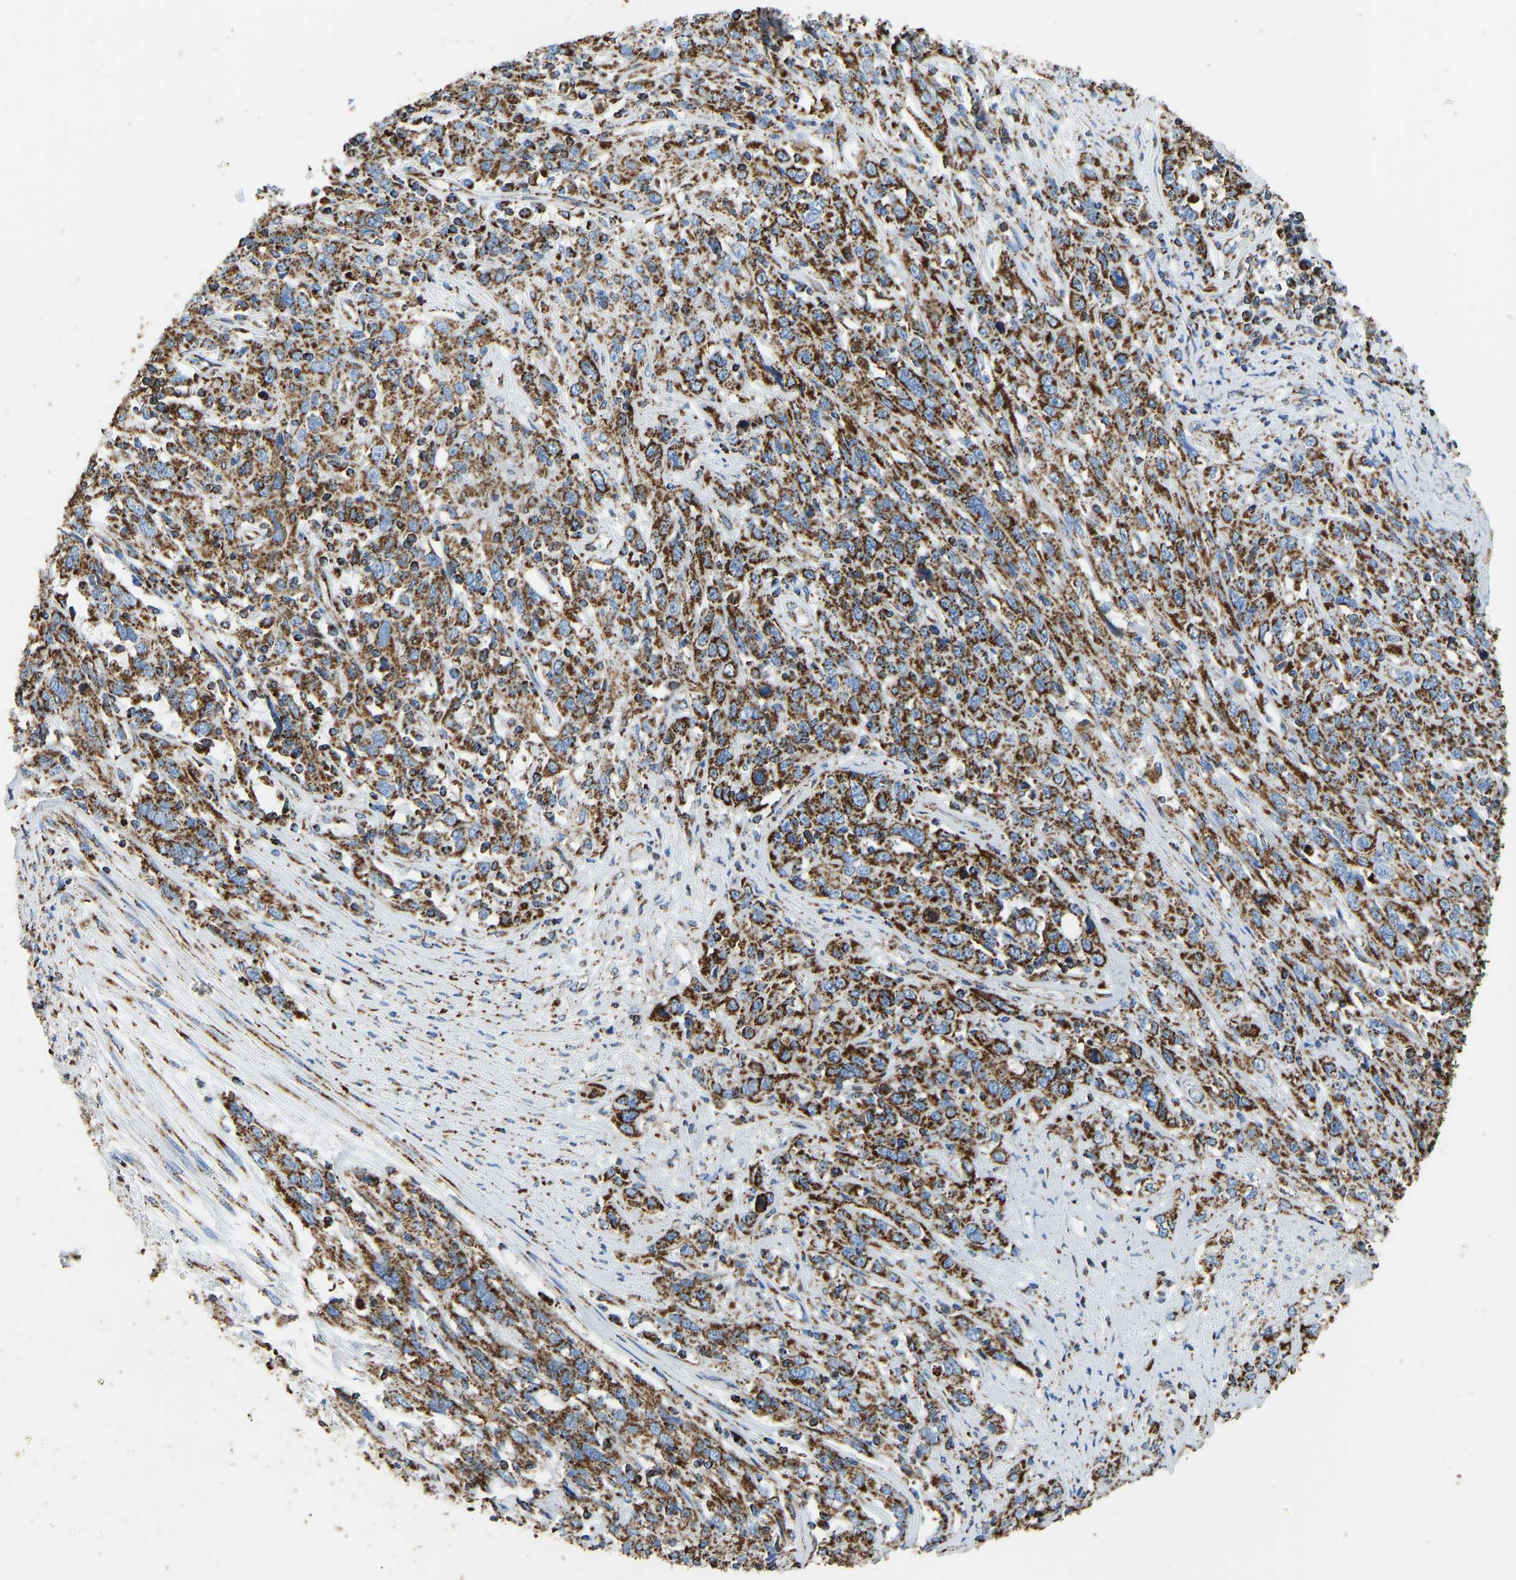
{"staining": {"intensity": "moderate", "quantity": ">75%", "location": "cytoplasmic/membranous"}, "tissue": "cervical cancer", "cell_type": "Tumor cells", "image_type": "cancer", "snomed": [{"axis": "morphology", "description": "Squamous cell carcinoma, NOS"}, {"axis": "topography", "description": "Cervix"}], "caption": "Immunohistochemistry (IHC) photomicrograph of human cervical squamous cell carcinoma stained for a protein (brown), which demonstrates medium levels of moderate cytoplasmic/membranous positivity in approximately >75% of tumor cells.", "gene": "IRX6", "patient": {"sex": "female", "age": 46}}